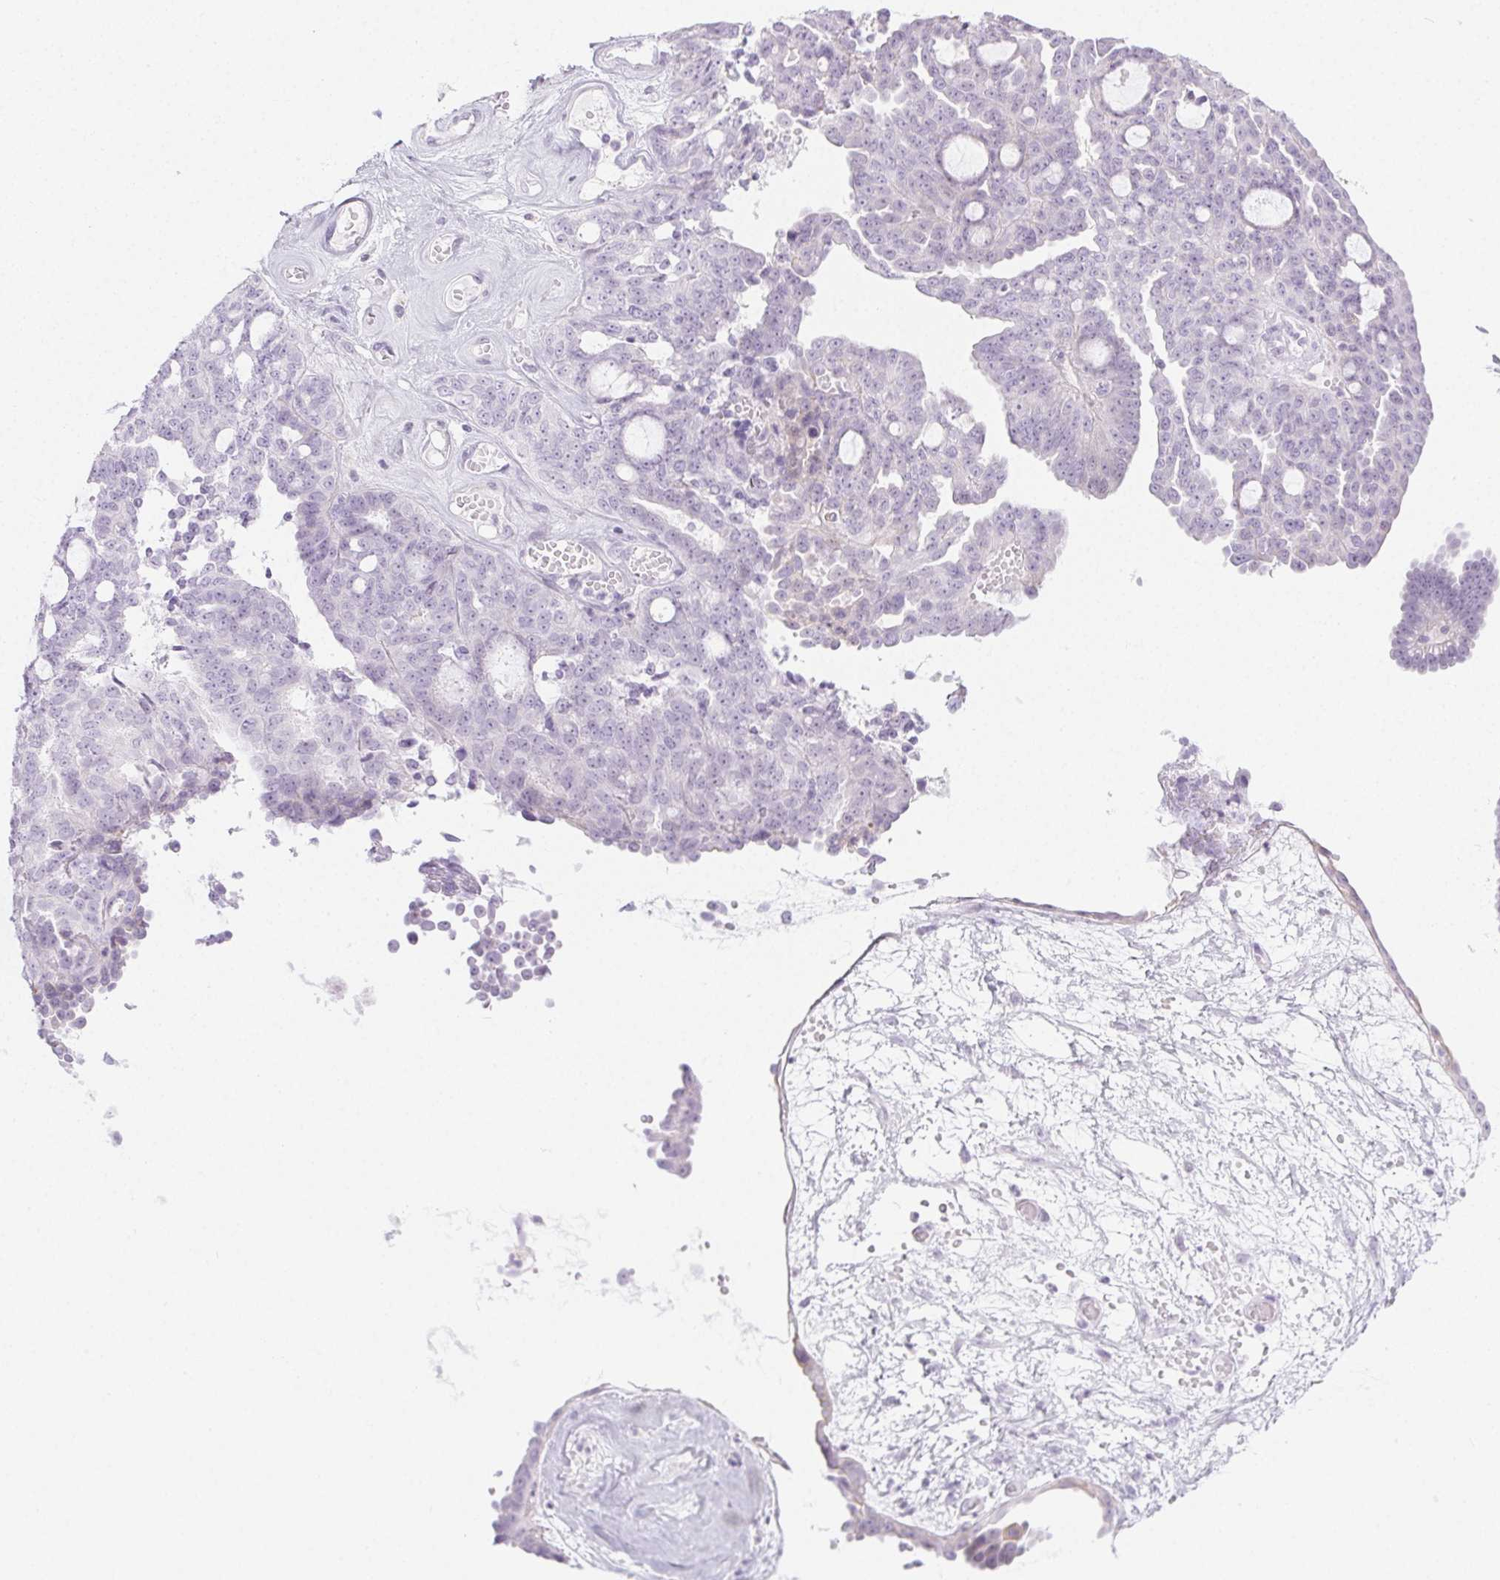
{"staining": {"intensity": "negative", "quantity": "none", "location": "none"}, "tissue": "ovarian cancer", "cell_type": "Tumor cells", "image_type": "cancer", "snomed": [{"axis": "morphology", "description": "Cystadenocarcinoma, serous, NOS"}, {"axis": "topography", "description": "Ovary"}], "caption": "Immunohistochemistry (IHC) image of ovarian cancer (serous cystadenocarcinoma) stained for a protein (brown), which reveals no expression in tumor cells.", "gene": "PI3", "patient": {"sex": "female", "age": 71}}